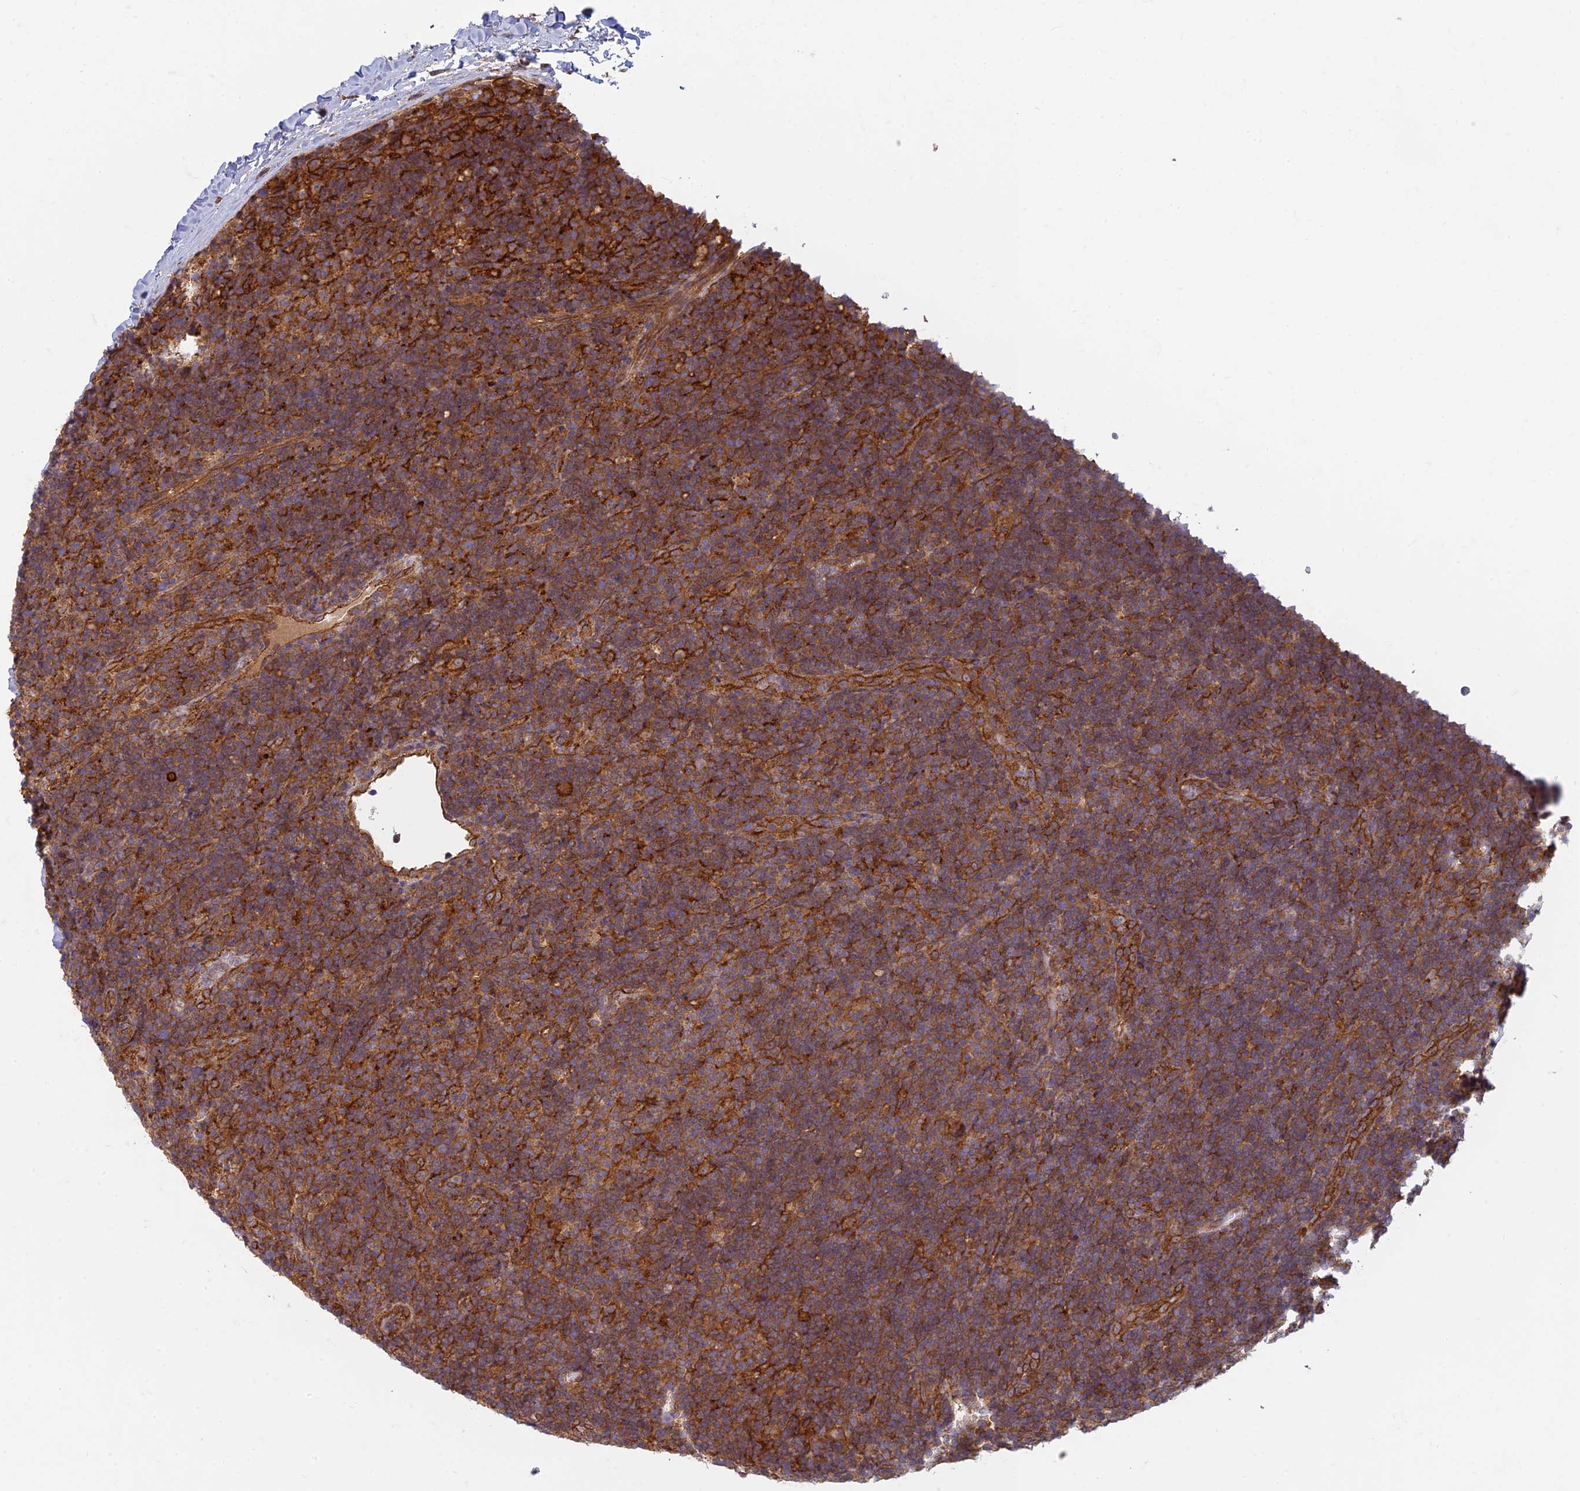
{"staining": {"intensity": "strong", "quantity": ">75%", "location": "cytoplasmic/membranous"}, "tissue": "lymphoma", "cell_type": "Tumor cells", "image_type": "cancer", "snomed": [{"axis": "morphology", "description": "Hodgkin's disease, NOS"}, {"axis": "topography", "description": "Lymph node"}], "caption": "Protein staining of Hodgkin's disease tissue demonstrates strong cytoplasmic/membranous positivity in approximately >75% of tumor cells. (DAB (3,3'-diaminobenzidine) IHC, brown staining for protein, blue staining for nuclei).", "gene": "TCF25", "patient": {"sex": "female", "age": 57}}